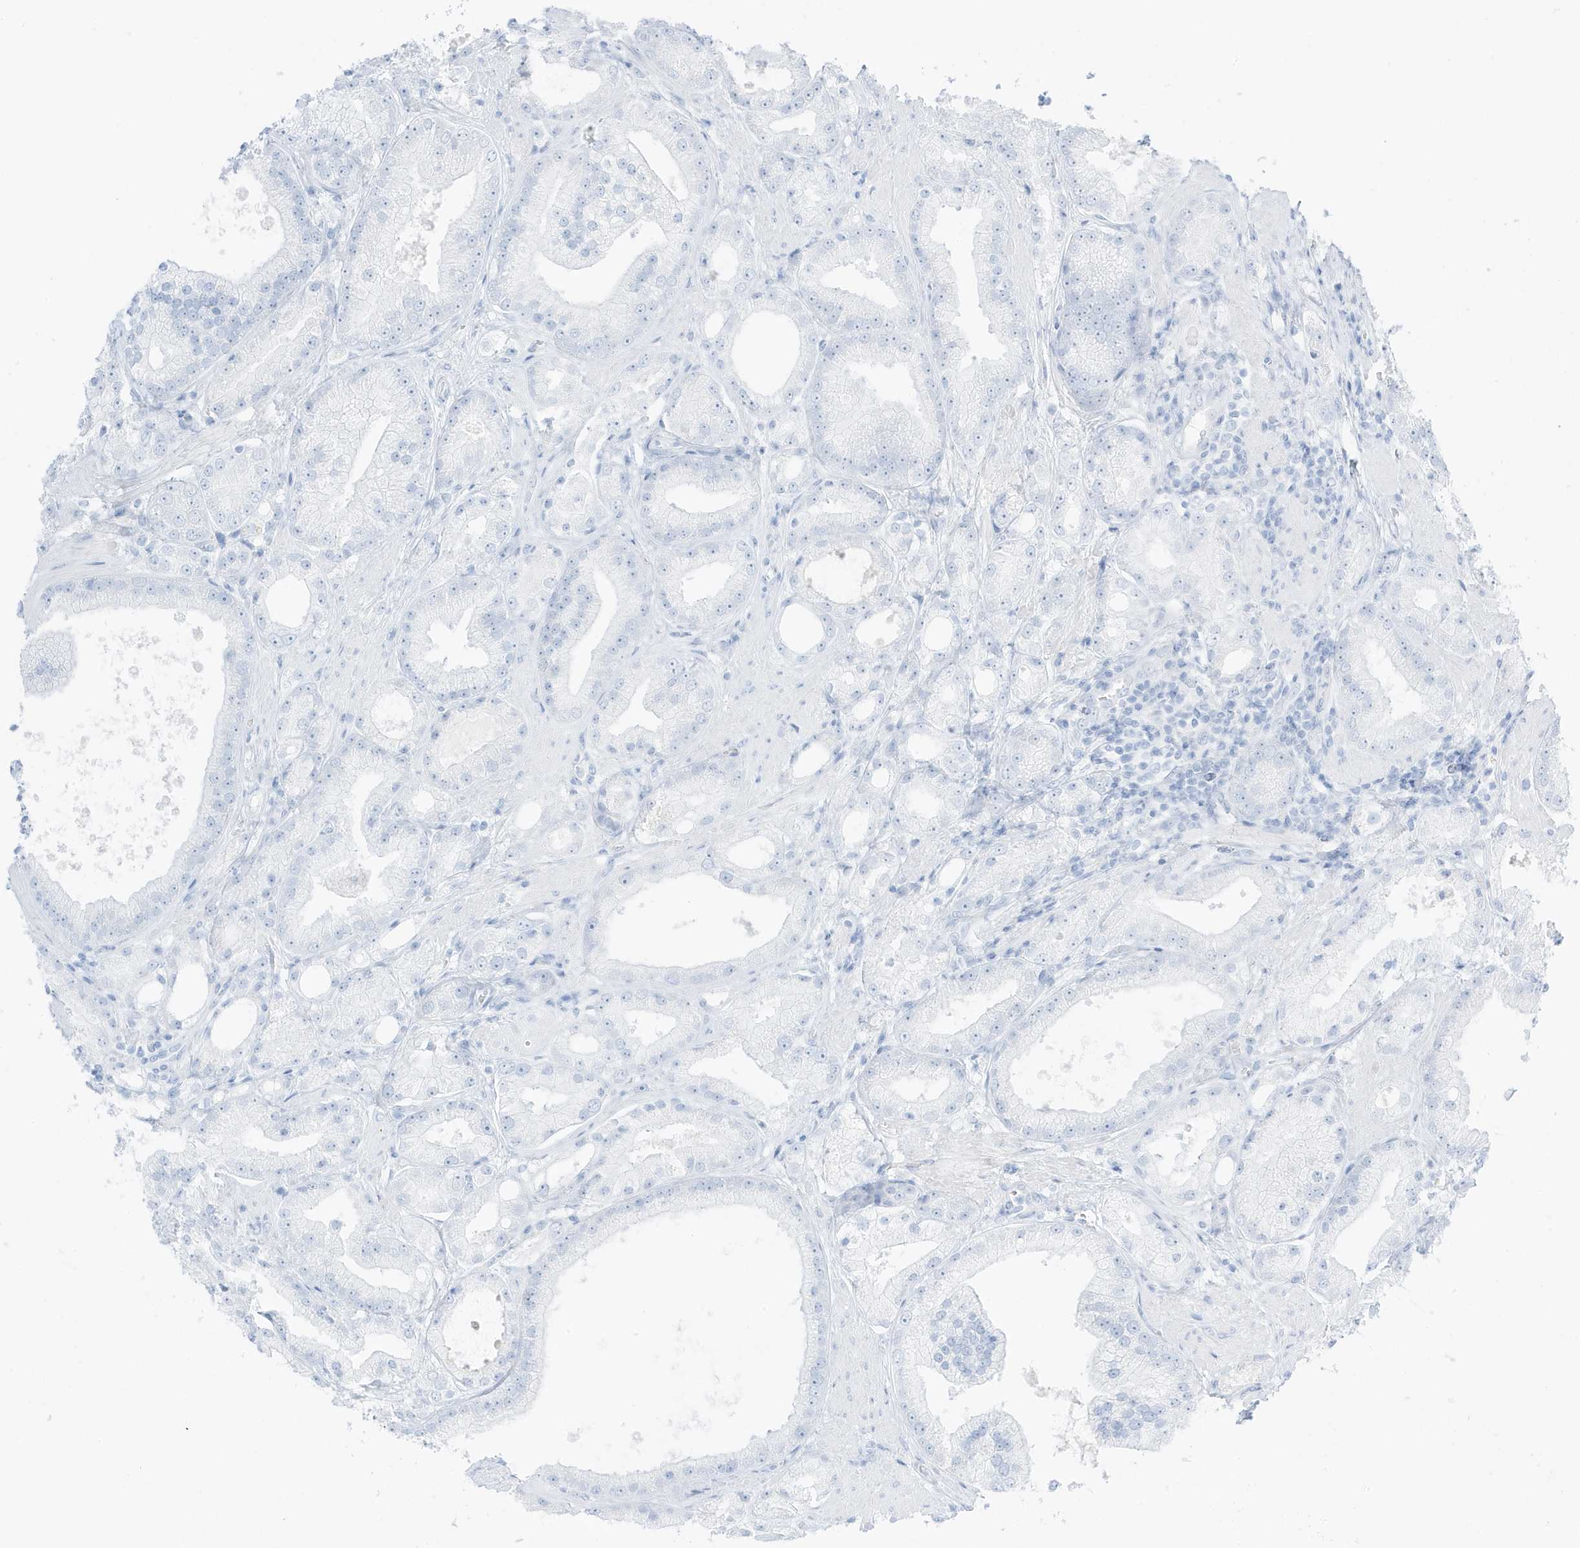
{"staining": {"intensity": "negative", "quantity": "none", "location": "none"}, "tissue": "prostate cancer", "cell_type": "Tumor cells", "image_type": "cancer", "snomed": [{"axis": "morphology", "description": "Adenocarcinoma, Low grade"}, {"axis": "topography", "description": "Prostate"}], "caption": "Micrograph shows no significant protein positivity in tumor cells of prostate cancer (low-grade adenocarcinoma). (IHC, brightfield microscopy, high magnification).", "gene": "SLC22A13", "patient": {"sex": "male", "age": 67}}